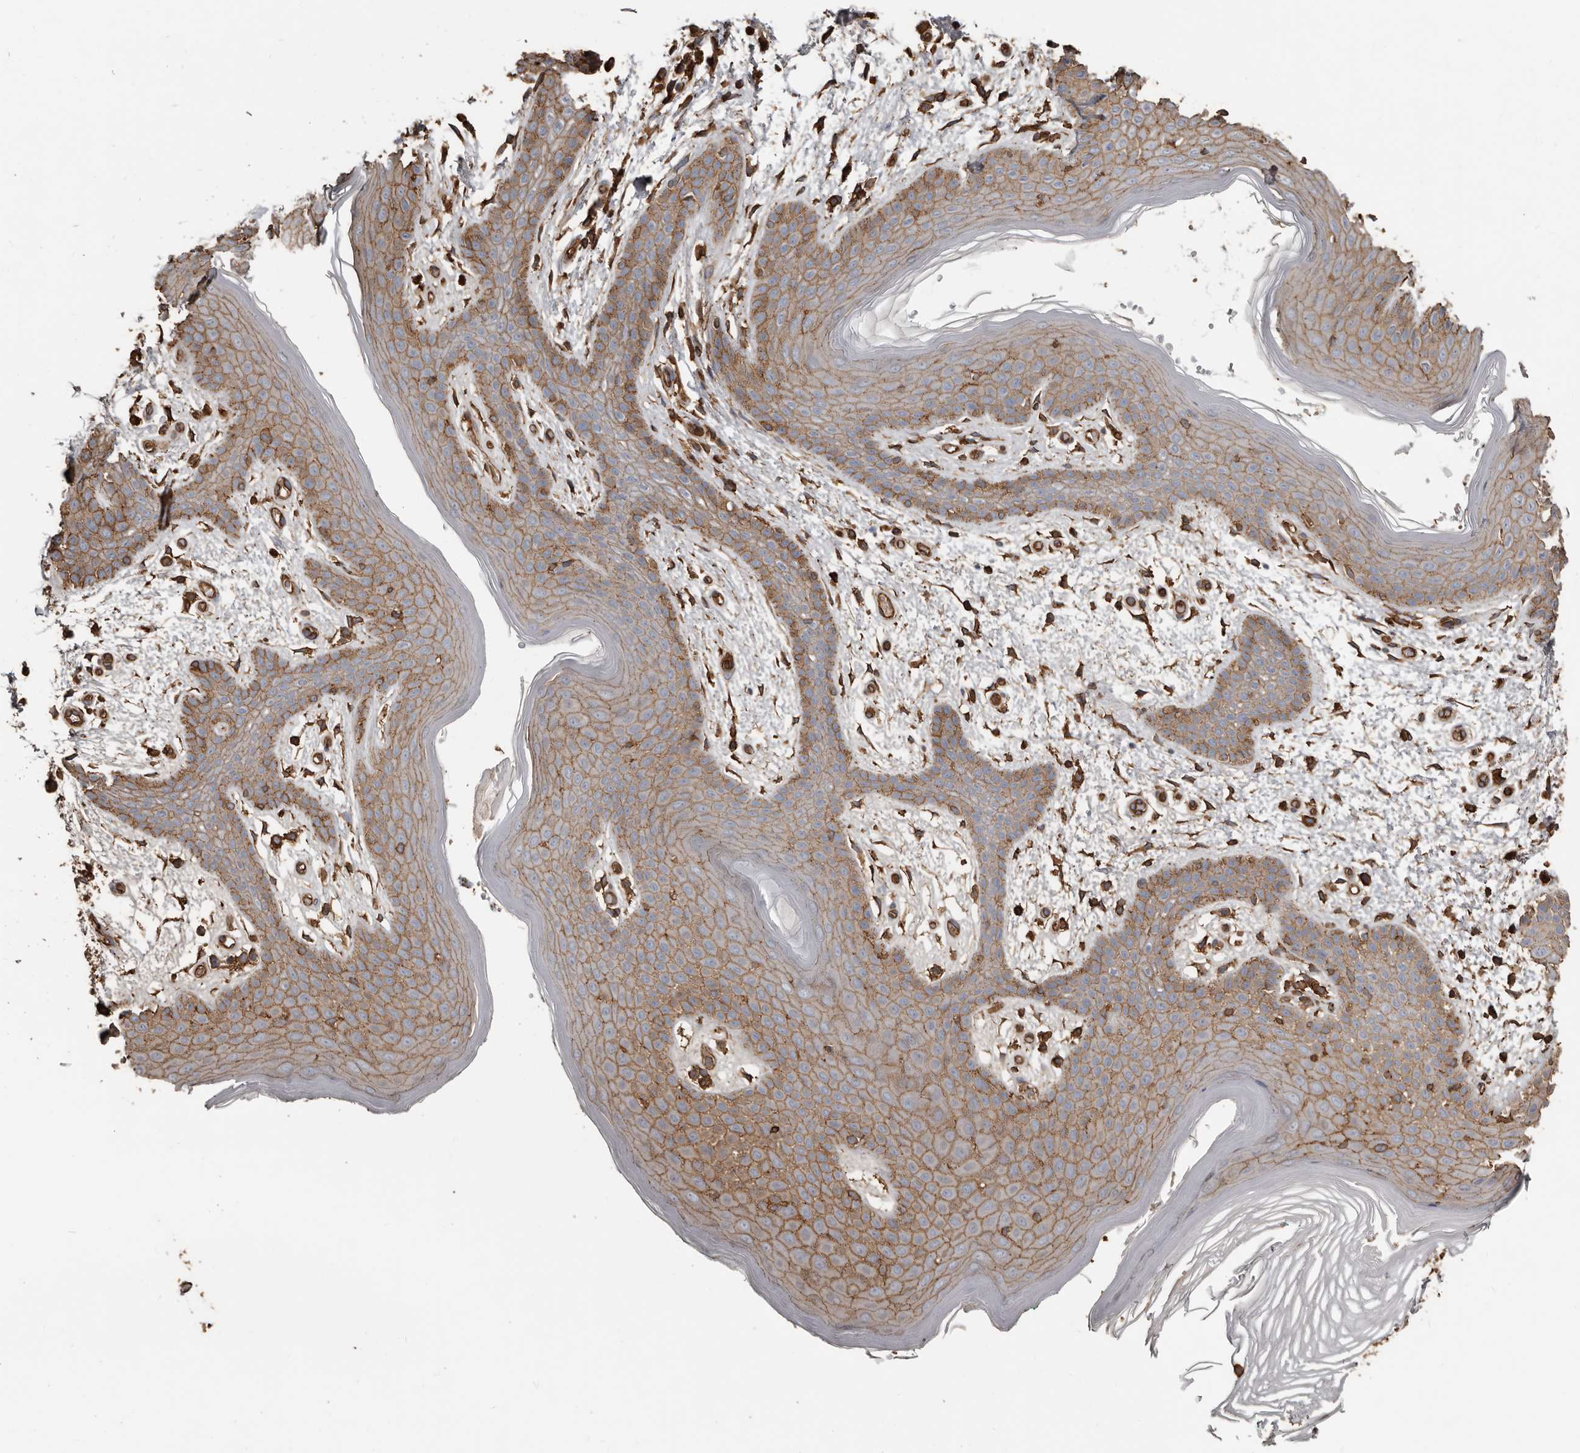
{"staining": {"intensity": "moderate", "quantity": "25%-75%", "location": "cytoplasmic/membranous"}, "tissue": "skin", "cell_type": "Epidermal cells", "image_type": "normal", "snomed": [{"axis": "morphology", "description": "Normal tissue, NOS"}, {"axis": "topography", "description": "Anal"}], "caption": "Benign skin was stained to show a protein in brown. There is medium levels of moderate cytoplasmic/membranous positivity in about 25%-75% of epidermal cells. (Brightfield microscopy of DAB IHC at high magnification).", "gene": "DENND6B", "patient": {"sex": "male", "age": 74}}